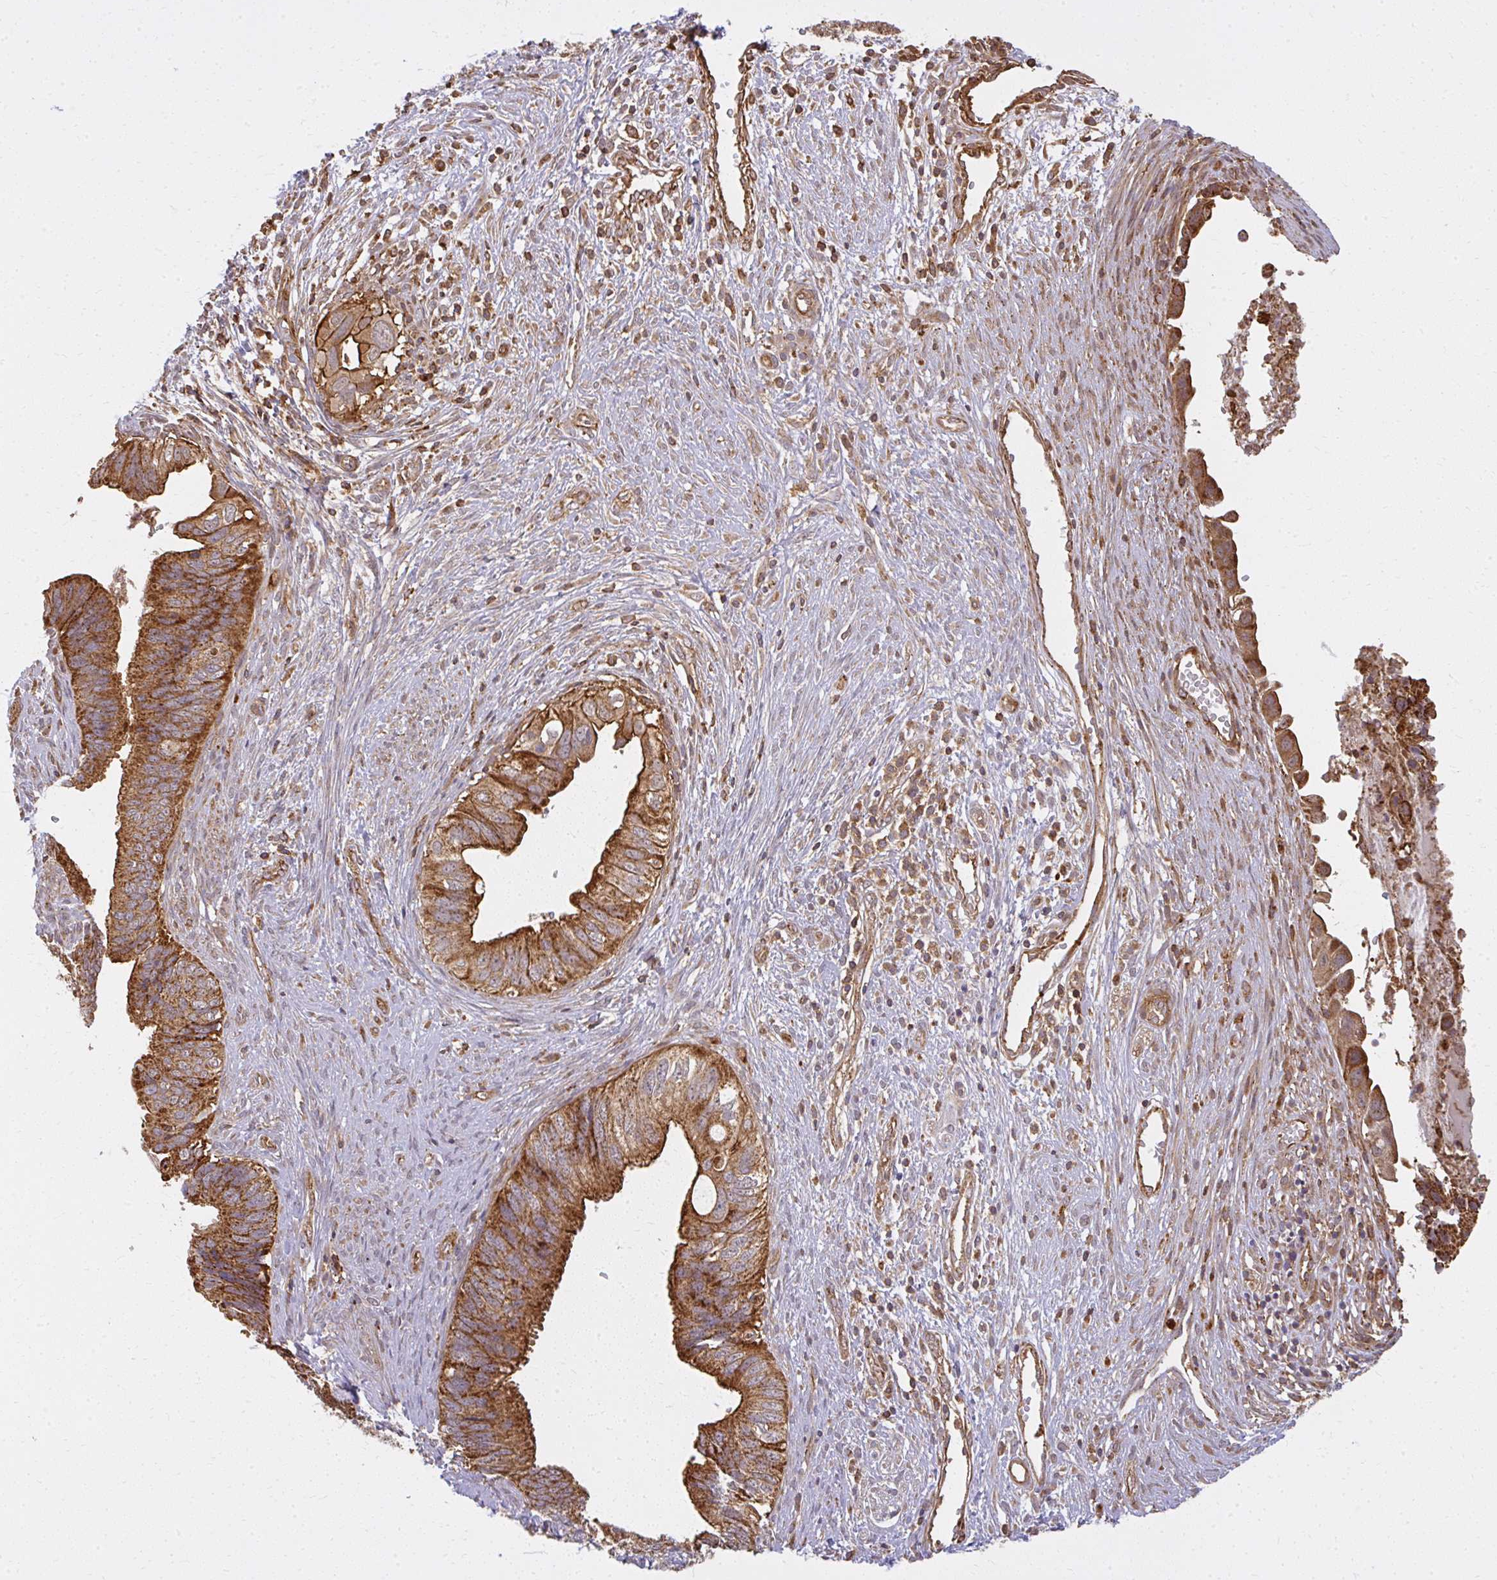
{"staining": {"intensity": "strong", "quantity": ">75%", "location": "cytoplasmic/membranous"}, "tissue": "cervical cancer", "cell_type": "Tumor cells", "image_type": "cancer", "snomed": [{"axis": "morphology", "description": "Adenocarcinoma, NOS"}, {"axis": "topography", "description": "Cervix"}], "caption": "Strong cytoplasmic/membranous positivity is appreciated in about >75% of tumor cells in cervical cancer. The staining is performed using DAB brown chromogen to label protein expression. The nuclei are counter-stained blue using hematoxylin.", "gene": "GNS", "patient": {"sex": "female", "age": 42}}